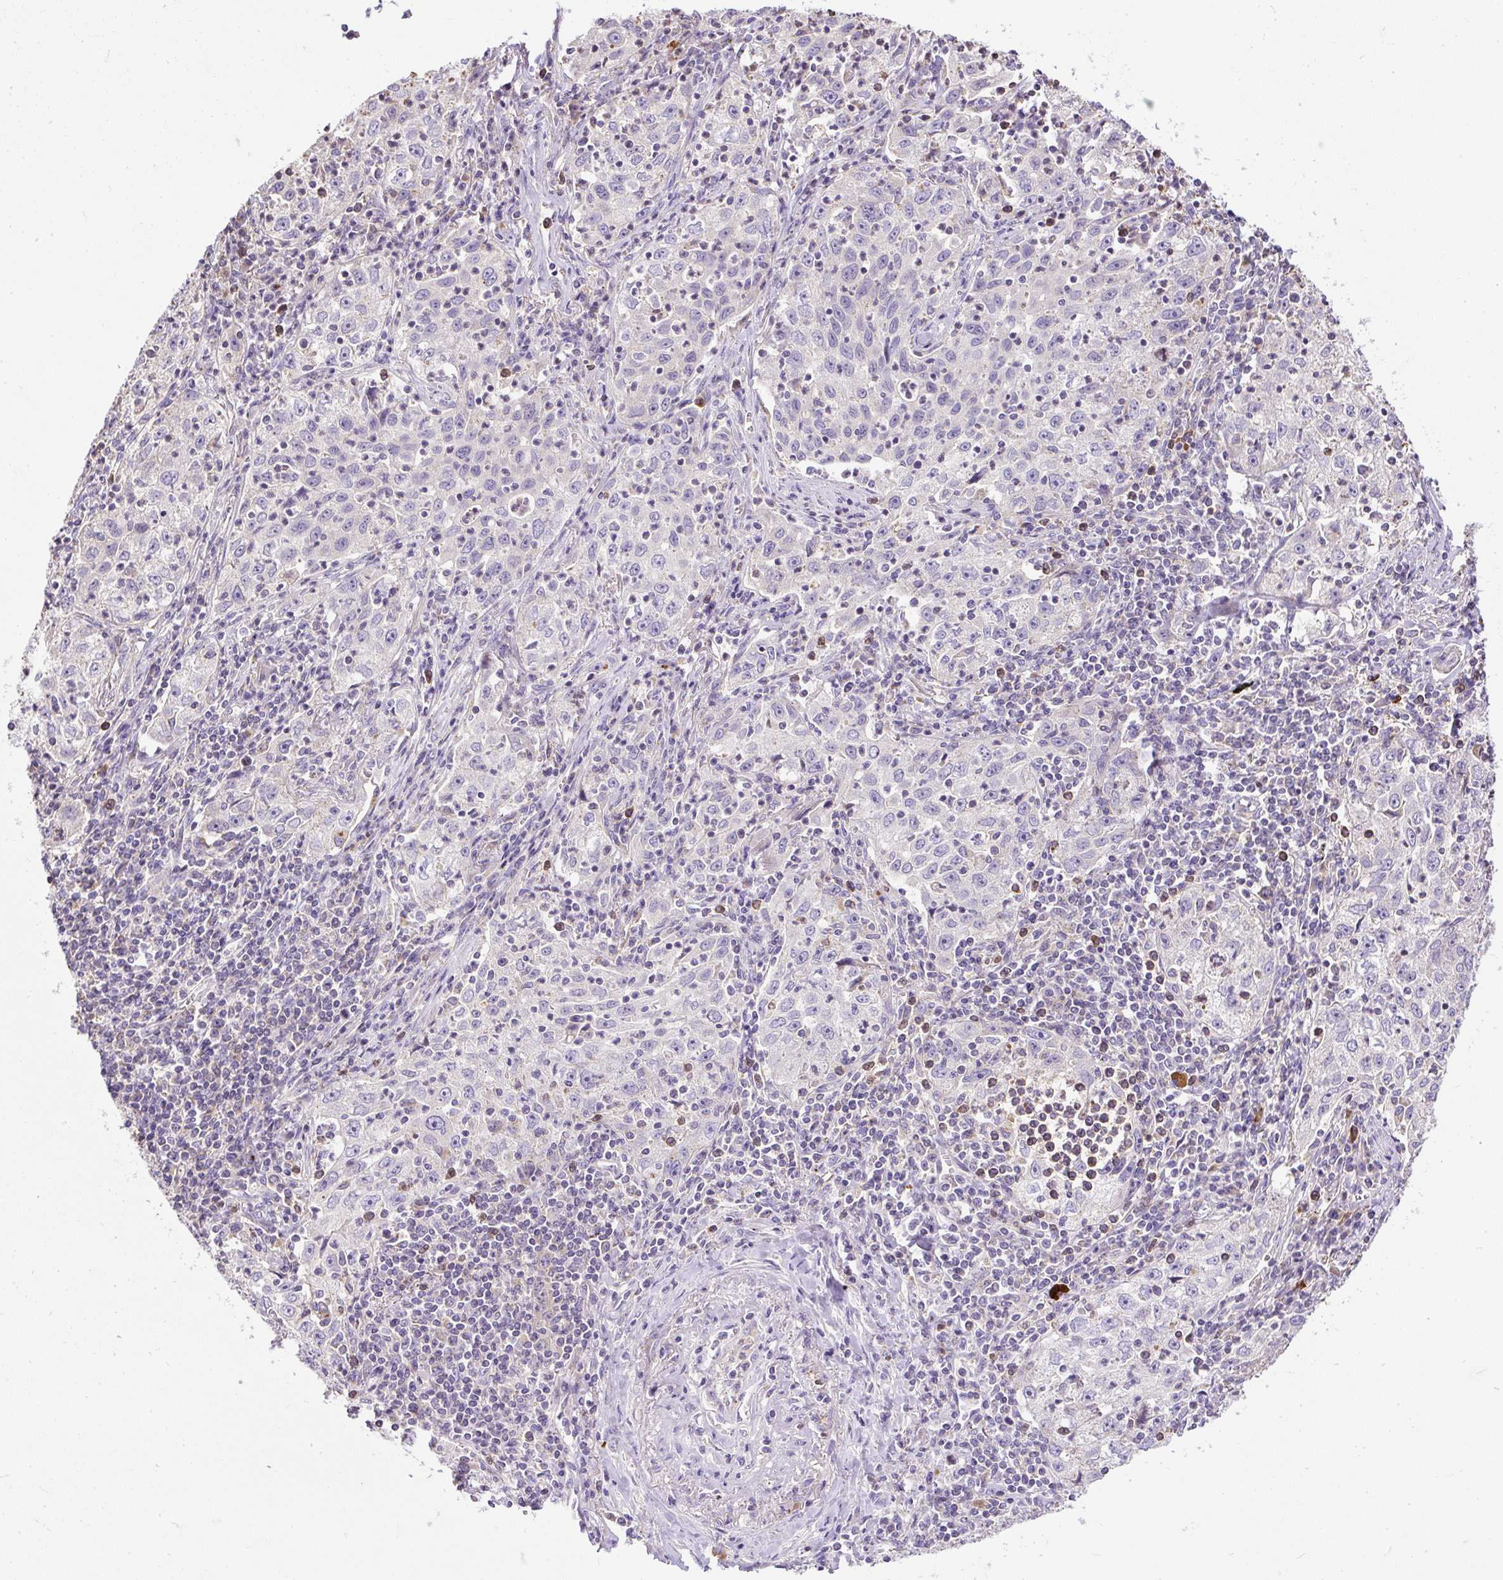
{"staining": {"intensity": "negative", "quantity": "none", "location": "none"}, "tissue": "lung cancer", "cell_type": "Tumor cells", "image_type": "cancer", "snomed": [{"axis": "morphology", "description": "Squamous cell carcinoma, NOS"}, {"axis": "topography", "description": "Lung"}], "caption": "Squamous cell carcinoma (lung) was stained to show a protein in brown. There is no significant staining in tumor cells. The staining is performed using DAB (3,3'-diaminobenzidine) brown chromogen with nuclei counter-stained in using hematoxylin.", "gene": "CFAP47", "patient": {"sex": "male", "age": 71}}